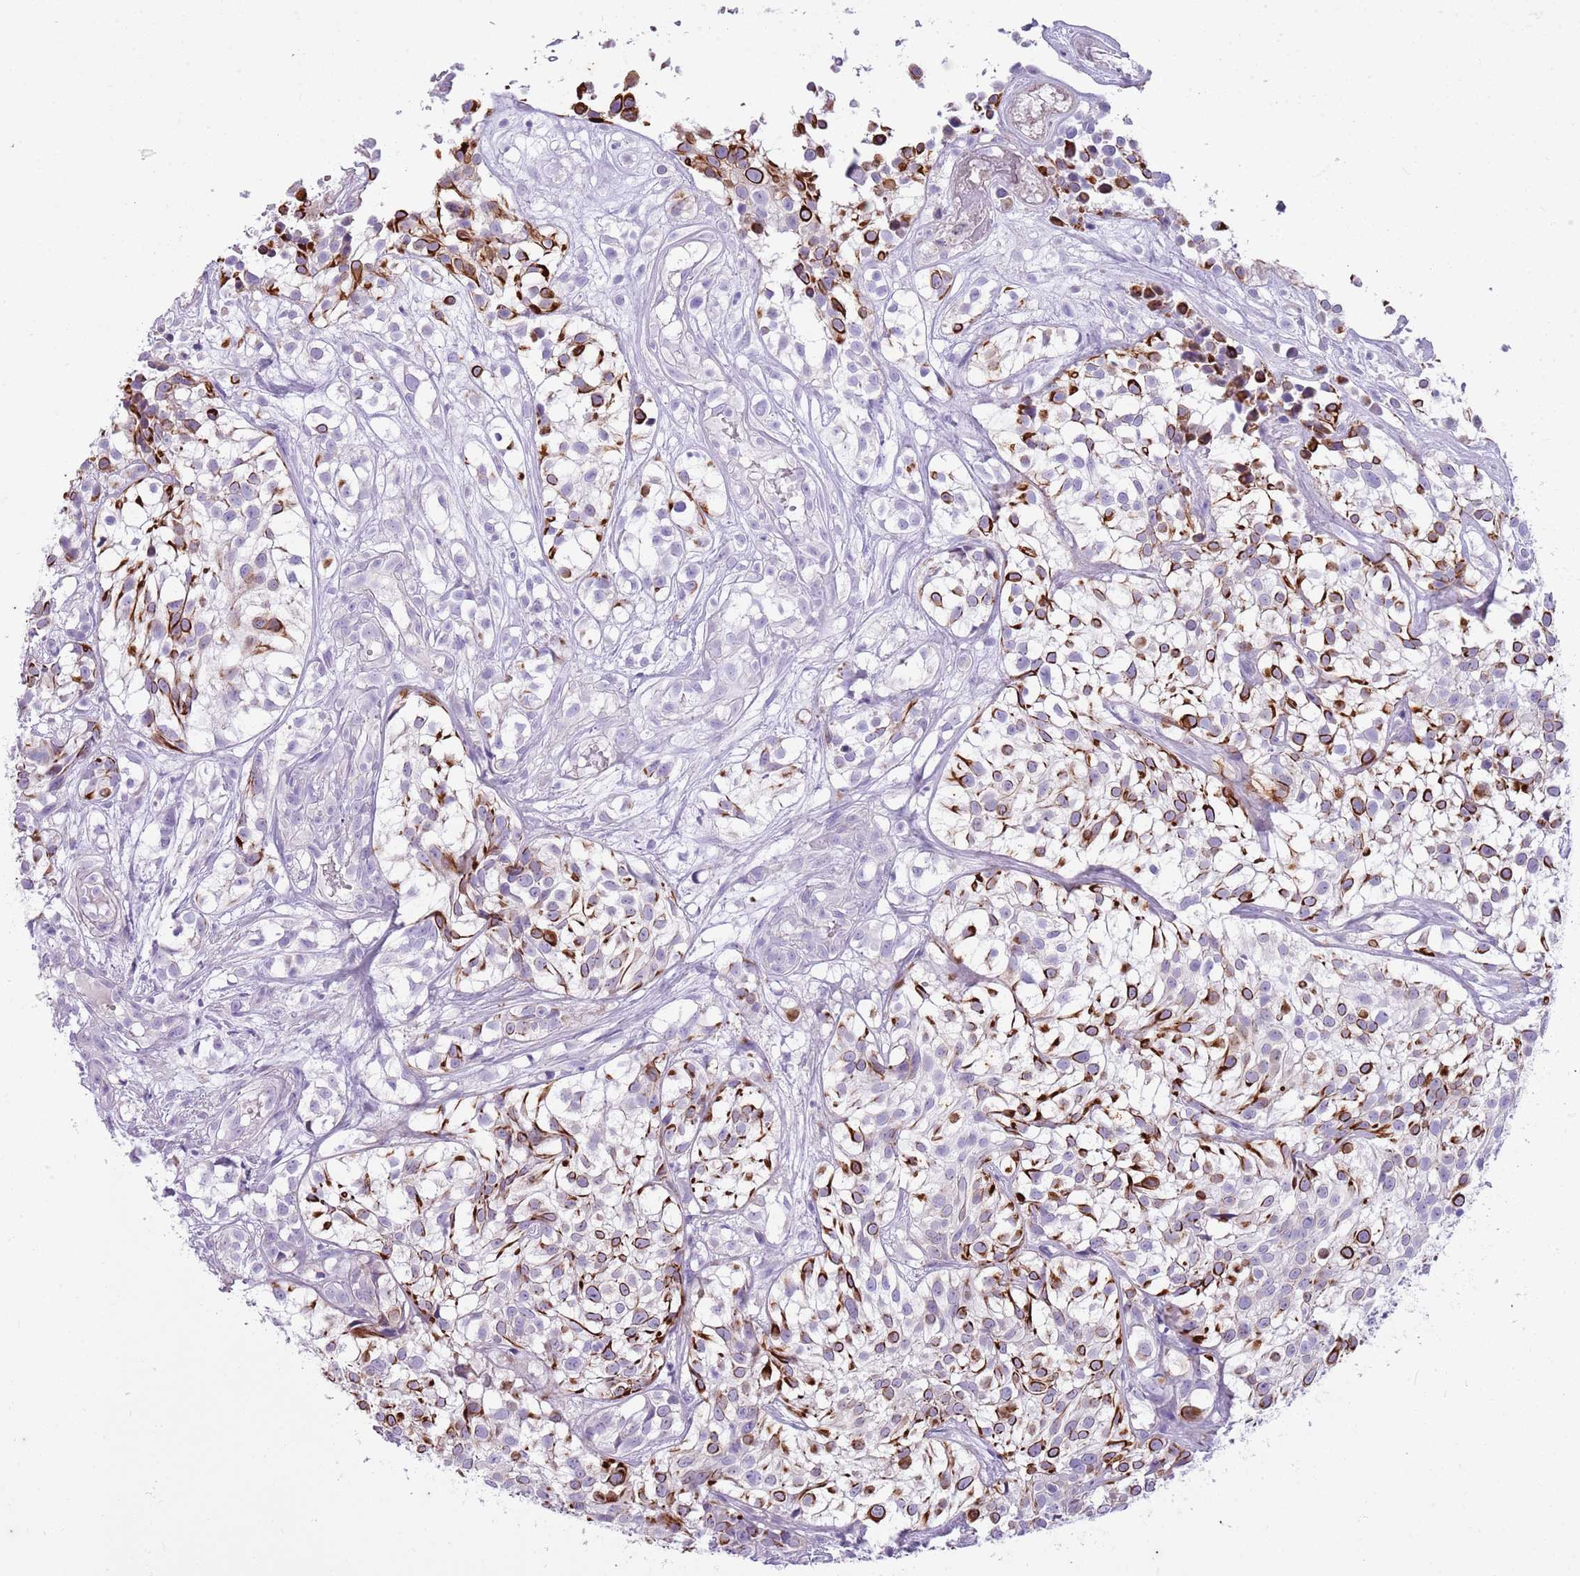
{"staining": {"intensity": "strong", "quantity": "25%-75%", "location": "cytoplasmic/membranous"}, "tissue": "urothelial cancer", "cell_type": "Tumor cells", "image_type": "cancer", "snomed": [{"axis": "morphology", "description": "Urothelial carcinoma, High grade"}, {"axis": "topography", "description": "Urinary bladder"}], "caption": "High-grade urothelial carcinoma stained with DAB (3,3'-diaminobenzidine) immunohistochemistry shows high levels of strong cytoplasmic/membranous expression in about 25%-75% of tumor cells.", "gene": "CNPPD1", "patient": {"sex": "male", "age": 56}}